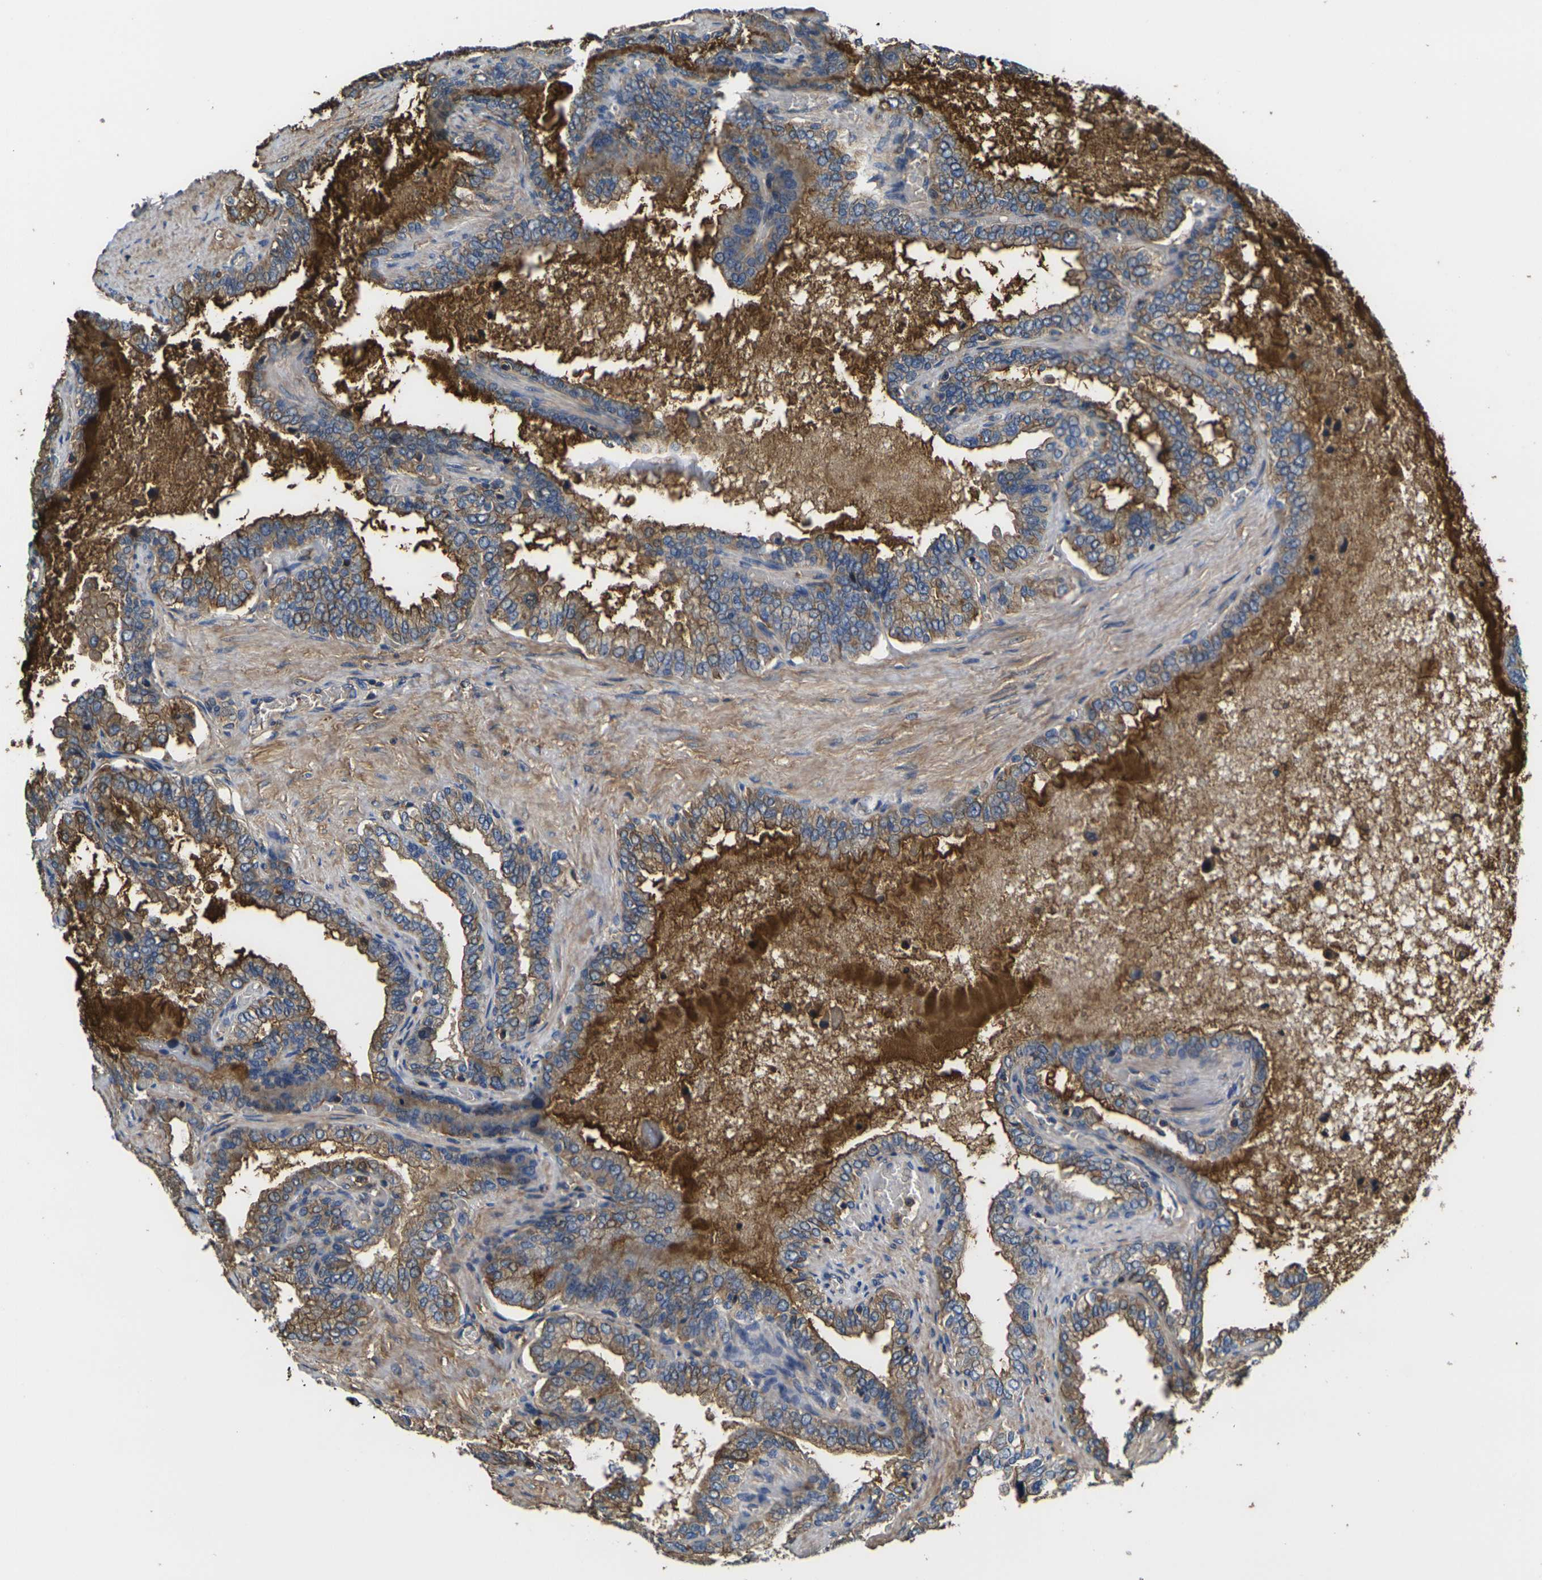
{"staining": {"intensity": "moderate", "quantity": ">75%", "location": "cytoplasmic/membranous"}, "tissue": "seminal vesicle", "cell_type": "Glandular cells", "image_type": "normal", "snomed": [{"axis": "morphology", "description": "Normal tissue, NOS"}, {"axis": "topography", "description": "Seminal veicle"}], "caption": "A brown stain highlights moderate cytoplasmic/membranous expression of a protein in glandular cells of unremarkable human seminal vesicle.", "gene": "HSPG2", "patient": {"sex": "male", "age": 46}}